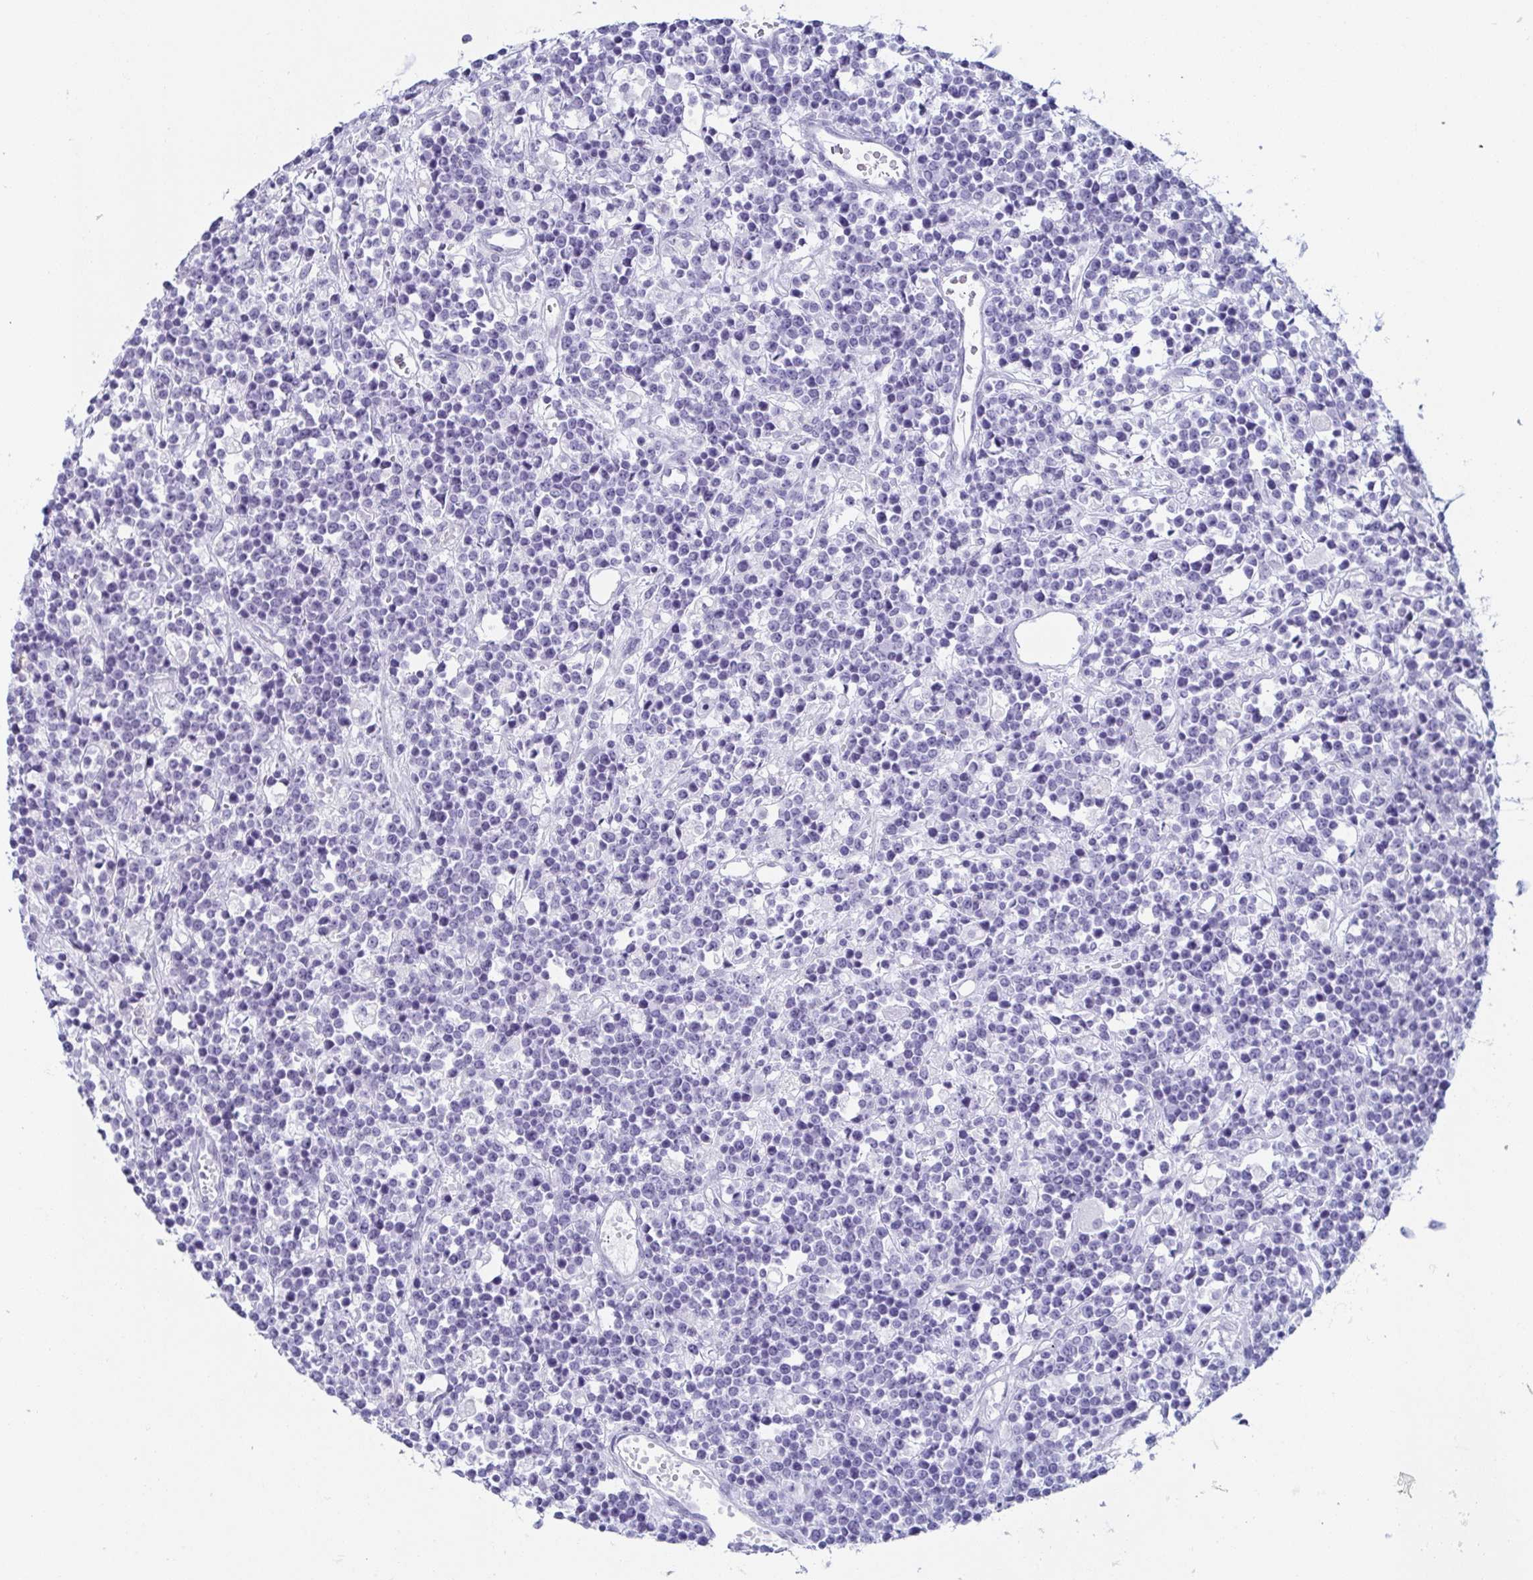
{"staining": {"intensity": "negative", "quantity": "none", "location": "none"}, "tissue": "lymphoma", "cell_type": "Tumor cells", "image_type": "cancer", "snomed": [{"axis": "morphology", "description": "Malignant lymphoma, non-Hodgkin's type, High grade"}, {"axis": "topography", "description": "Ovary"}], "caption": "Immunohistochemistry micrograph of human high-grade malignant lymphoma, non-Hodgkin's type stained for a protein (brown), which shows no staining in tumor cells. The staining is performed using DAB brown chromogen with nuclei counter-stained in using hematoxylin.", "gene": "ZG16B", "patient": {"sex": "female", "age": 56}}